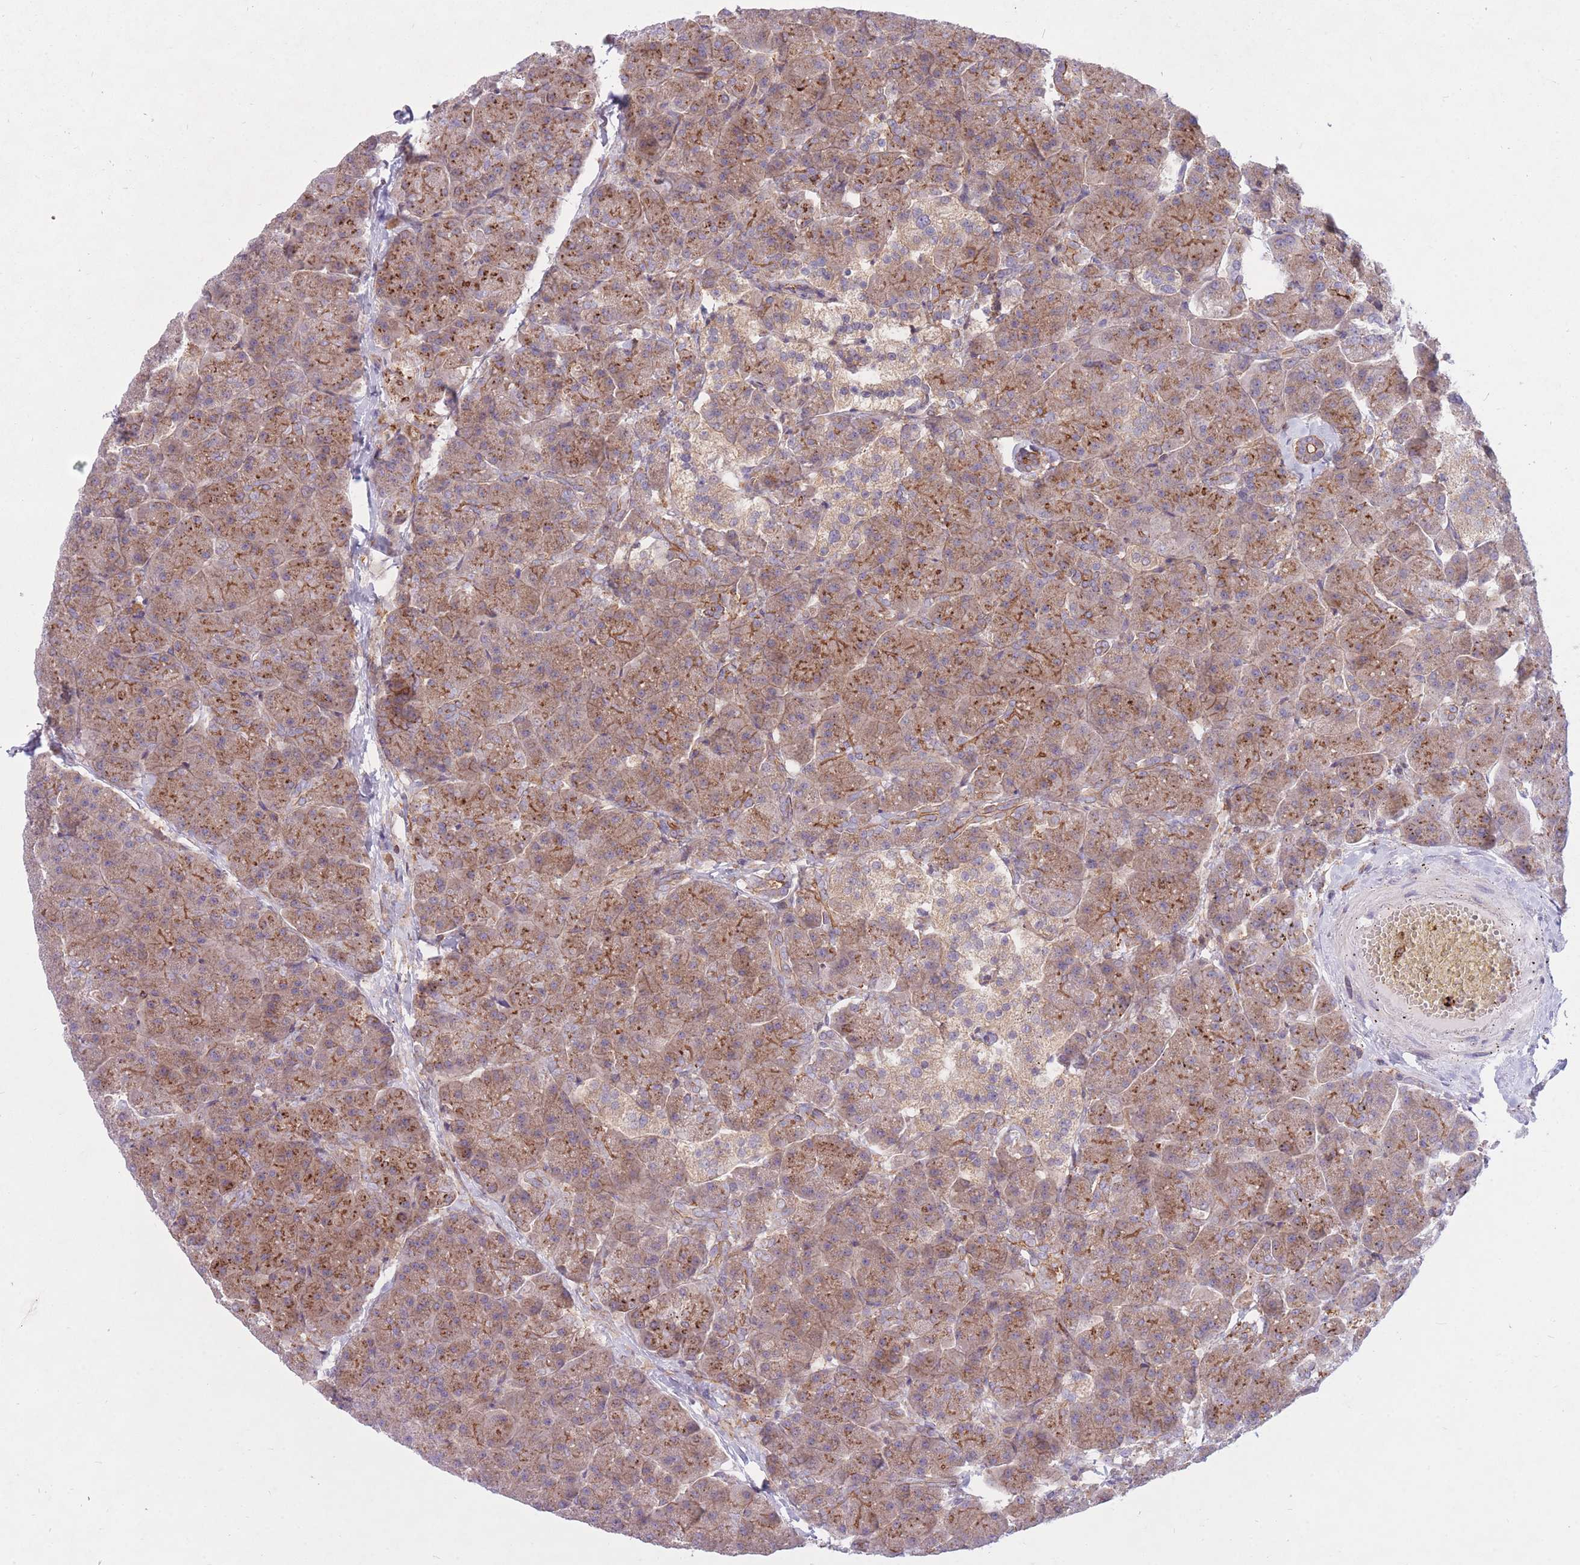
{"staining": {"intensity": "moderate", "quantity": ">75%", "location": "cytoplasmic/membranous"}, "tissue": "pancreas", "cell_type": "Exocrine glandular cells", "image_type": "normal", "snomed": [{"axis": "morphology", "description": "Normal tissue, NOS"}, {"axis": "topography", "description": "Pancreas"}, {"axis": "topography", "description": "Peripheral nerve tissue"}], "caption": "This photomicrograph displays IHC staining of normal human pancreas, with medium moderate cytoplasmic/membranous staining in about >75% of exocrine glandular cells.", "gene": "GGA1", "patient": {"sex": "male", "age": 54}}